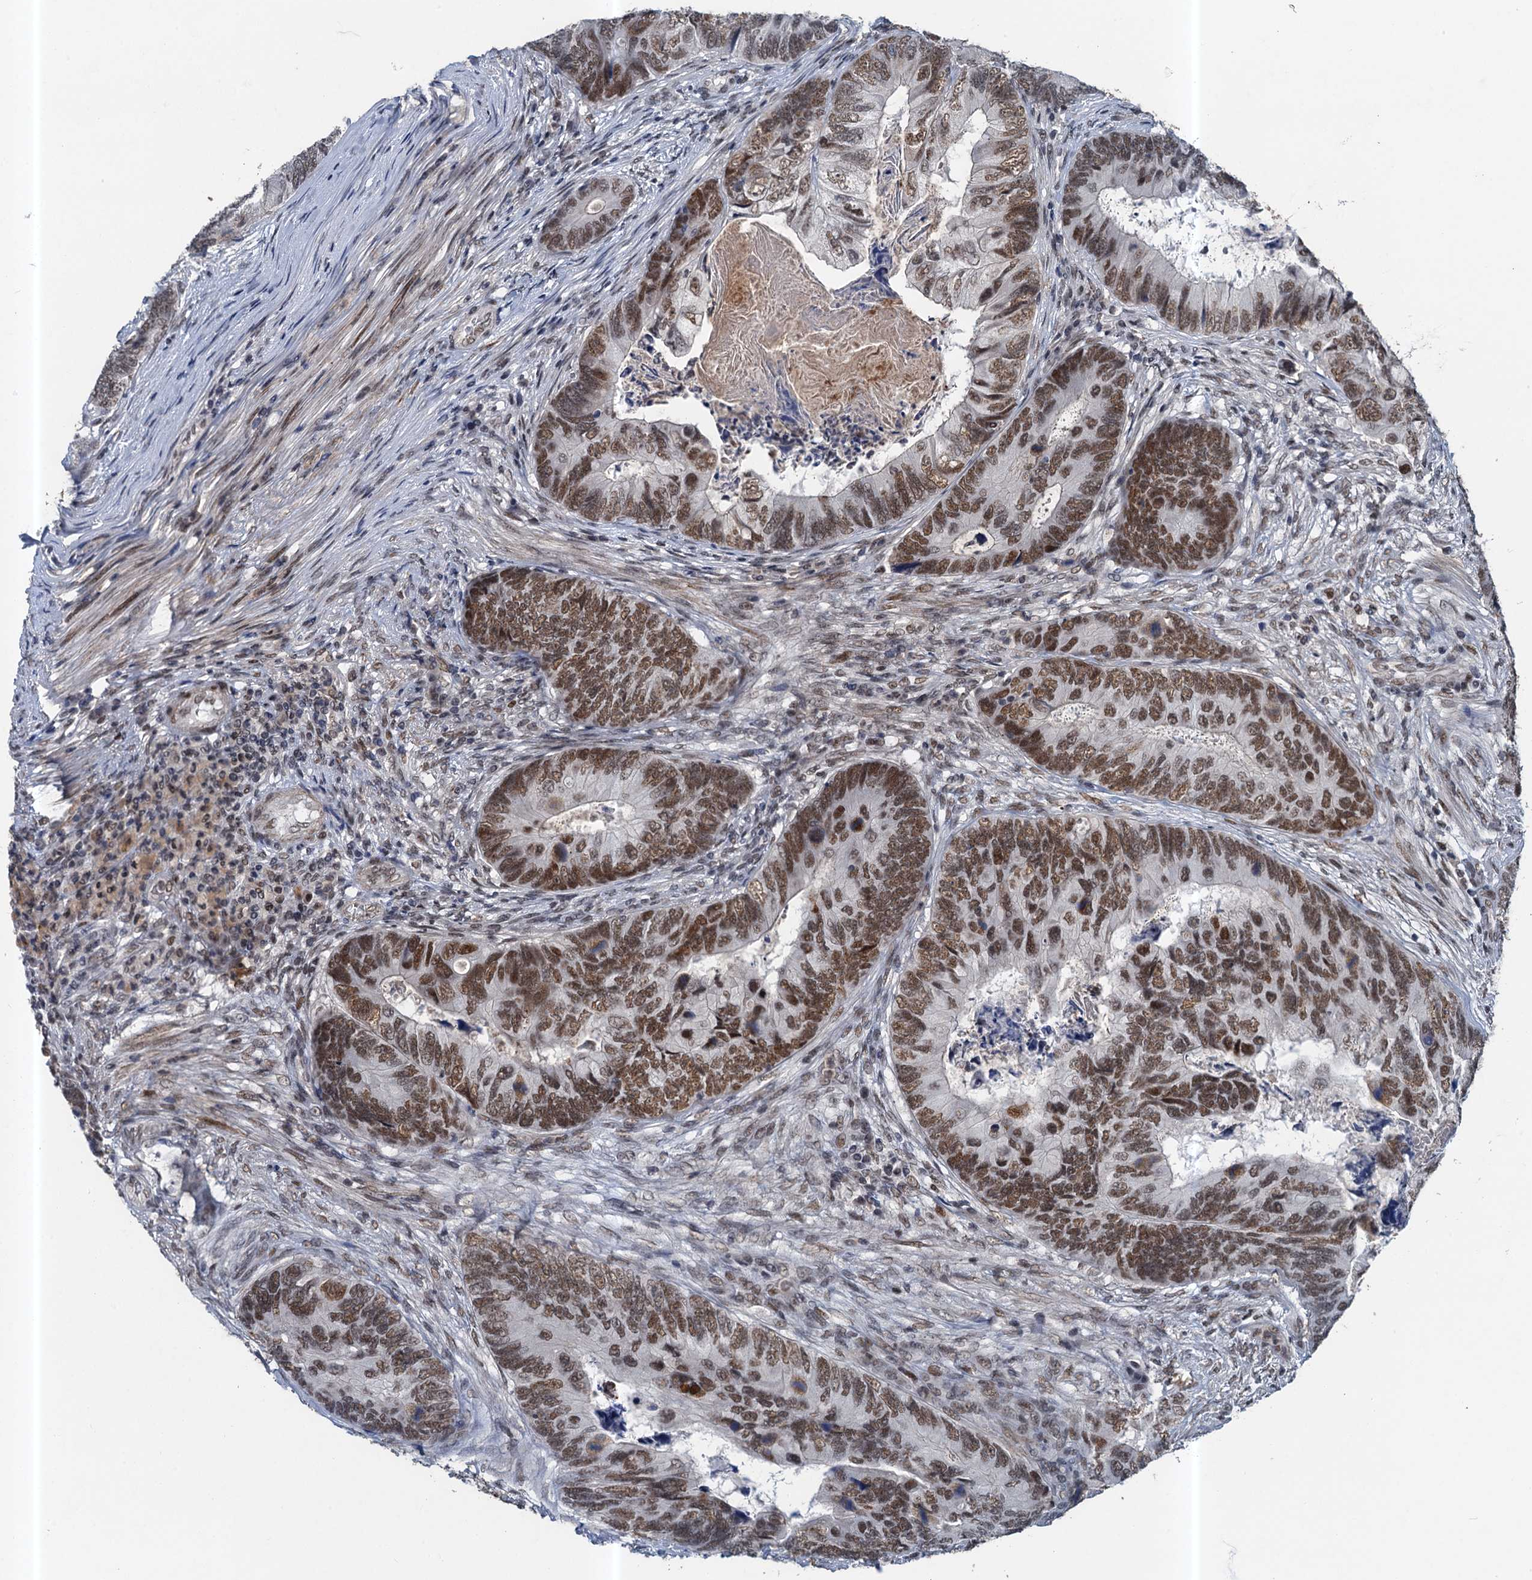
{"staining": {"intensity": "moderate", "quantity": ">75%", "location": "nuclear"}, "tissue": "colorectal cancer", "cell_type": "Tumor cells", "image_type": "cancer", "snomed": [{"axis": "morphology", "description": "Adenocarcinoma, NOS"}, {"axis": "topography", "description": "Colon"}], "caption": "Protein staining shows moderate nuclear expression in approximately >75% of tumor cells in colorectal cancer.", "gene": "CSTF3", "patient": {"sex": "female", "age": 67}}